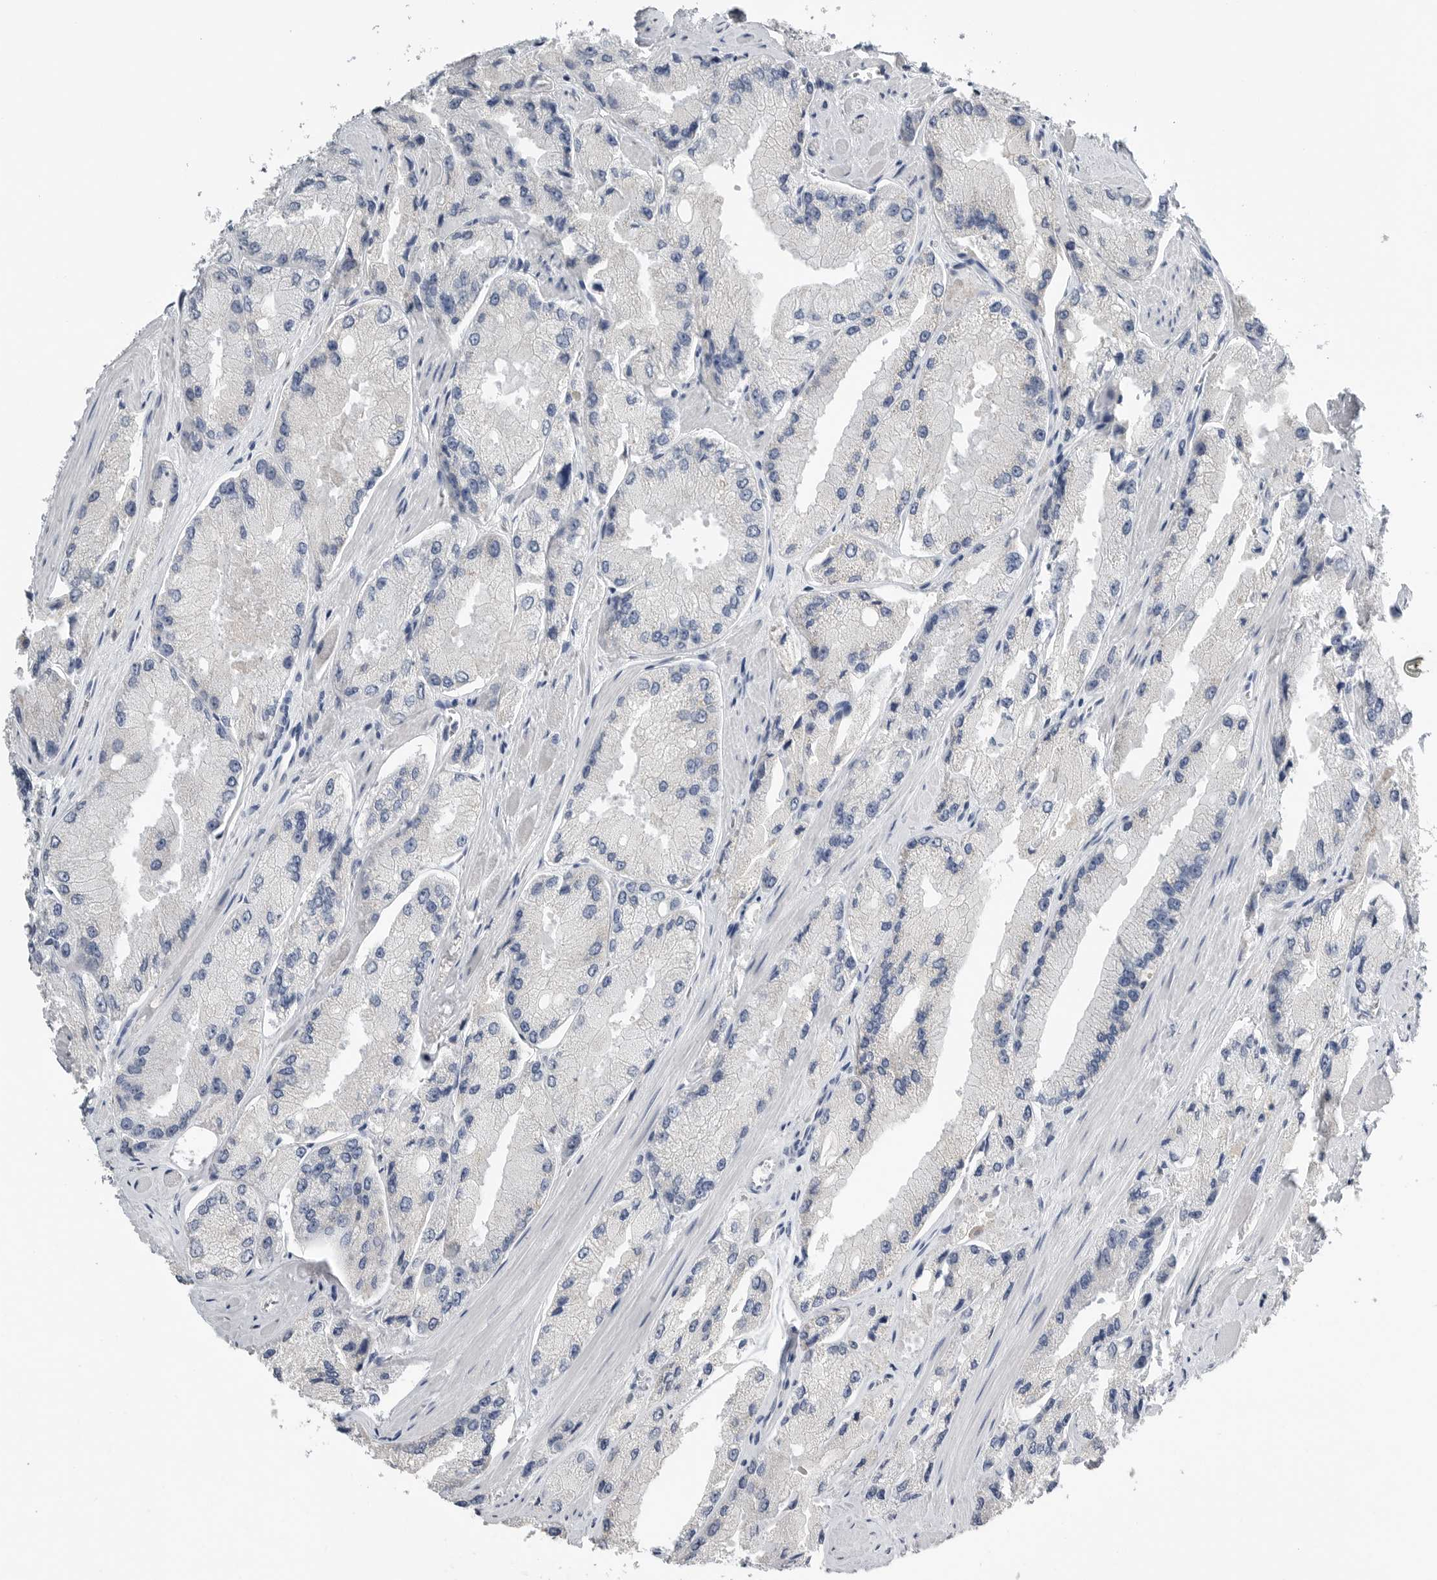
{"staining": {"intensity": "negative", "quantity": "none", "location": "none"}, "tissue": "prostate cancer", "cell_type": "Tumor cells", "image_type": "cancer", "snomed": [{"axis": "morphology", "description": "Adenocarcinoma, High grade"}, {"axis": "topography", "description": "Prostate"}], "caption": "The immunohistochemistry histopathology image has no significant expression in tumor cells of prostate cancer (high-grade adenocarcinoma) tissue.", "gene": "FABP6", "patient": {"sex": "male", "age": 58}}